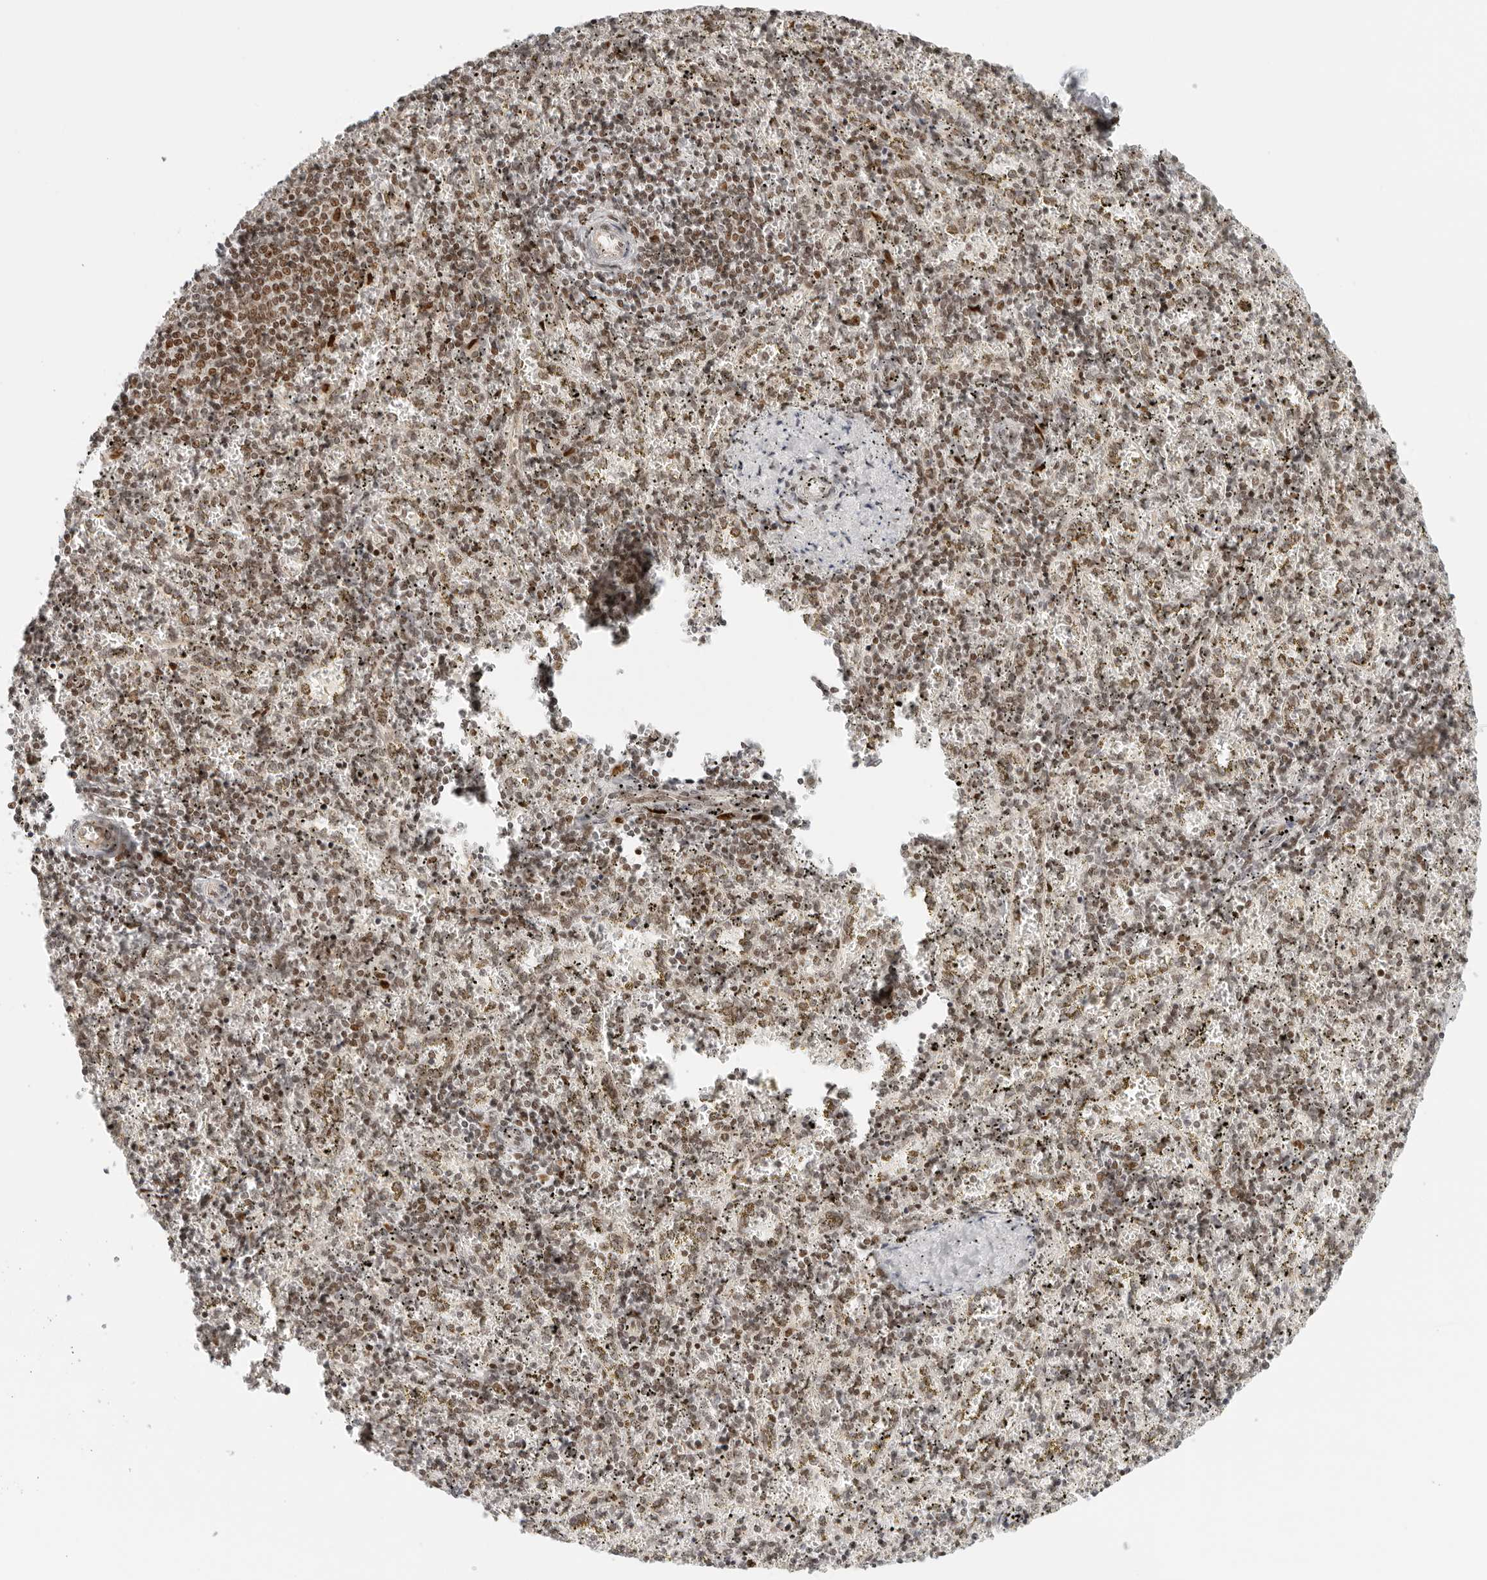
{"staining": {"intensity": "moderate", "quantity": "25%-75%", "location": "nuclear"}, "tissue": "spleen", "cell_type": "Cells in red pulp", "image_type": "normal", "snomed": [{"axis": "morphology", "description": "Normal tissue, NOS"}, {"axis": "topography", "description": "Spleen"}], "caption": "A high-resolution image shows immunohistochemistry (IHC) staining of normal spleen, which shows moderate nuclear expression in about 25%-75% of cells in red pulp. (Stains: DAB (3,3'-diaminobenzidine) in brown, nuclei in blue, Microscopy: brightfield microscopy at high magnification).", "gene": "RCC1", "patient": {"sex": "male", "age": 11}}